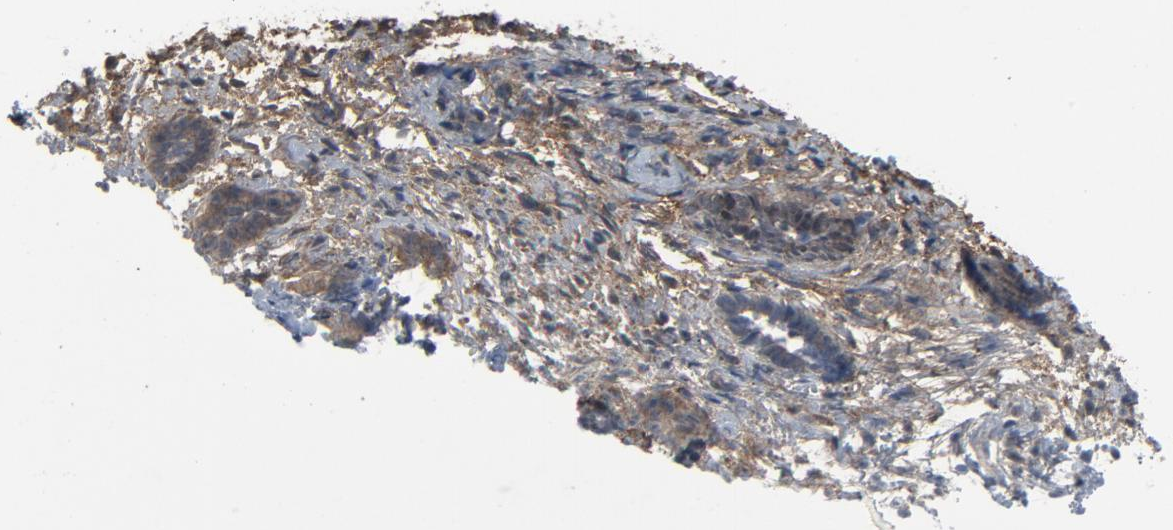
{"staining": {"intensity": "moderate", "quantity": "25%-75%", "location": "cytoplasmic/membranous"}, "tissue": "endometrium", "cell_type": "Cells in endometrial stroma", "image_type": "normal", "snomed": [{"axis": "morphology", "description": "Normal tissue, NOS"}, {"axis": "topography", "description": "Smooth muscle"}, {"axis": "topography", "description": "Endometrium"}], "caption": "This image reveals immunohistochemistry staining of normal endometrium, with medium moderate cytoplasmic/membranous staining in about 25%-75% of cells in endometrial stroma.", "gene": "PDZD4", "patient": {"sex": "female", "age": 57}}